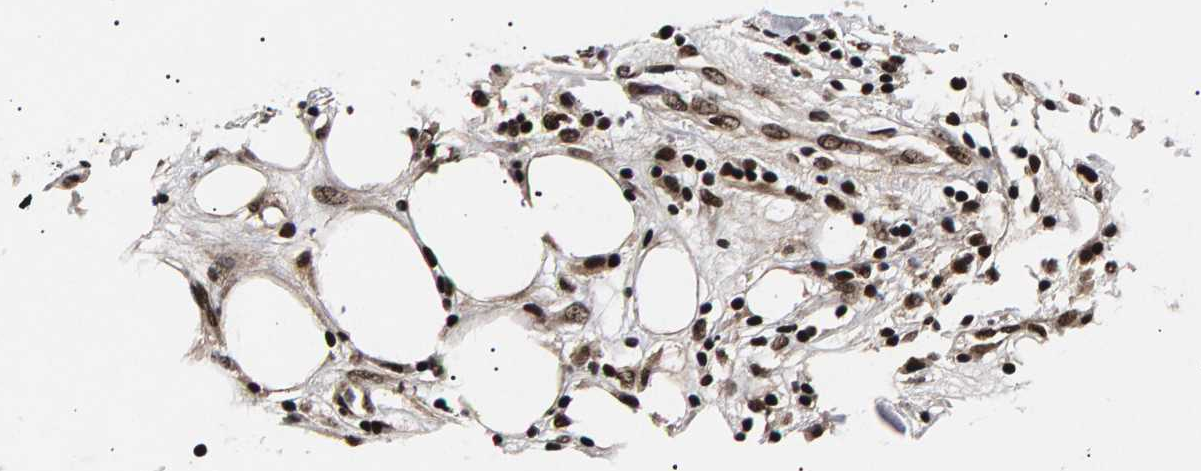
{"staining": {"intensity": "strong", "quantity": ">75%", "location": "nuclear"}, "tissue": "breast cancer", "cell_type": "Tumor cells", "image_type": "cancer", "snomed": [{"axis": "morphology", "description": "Duct carcinoma"}, {"axis": "topography", "description": "Breast"}], "caption": "This is an image of immunohistochemistry (IHC) staining of breast infiltrating ductal carcinoma, which shows strong staining in the nuclear of tumor cells.", "gene": "ANKRD40", "patient": {"sex": "female", "age": 37}}